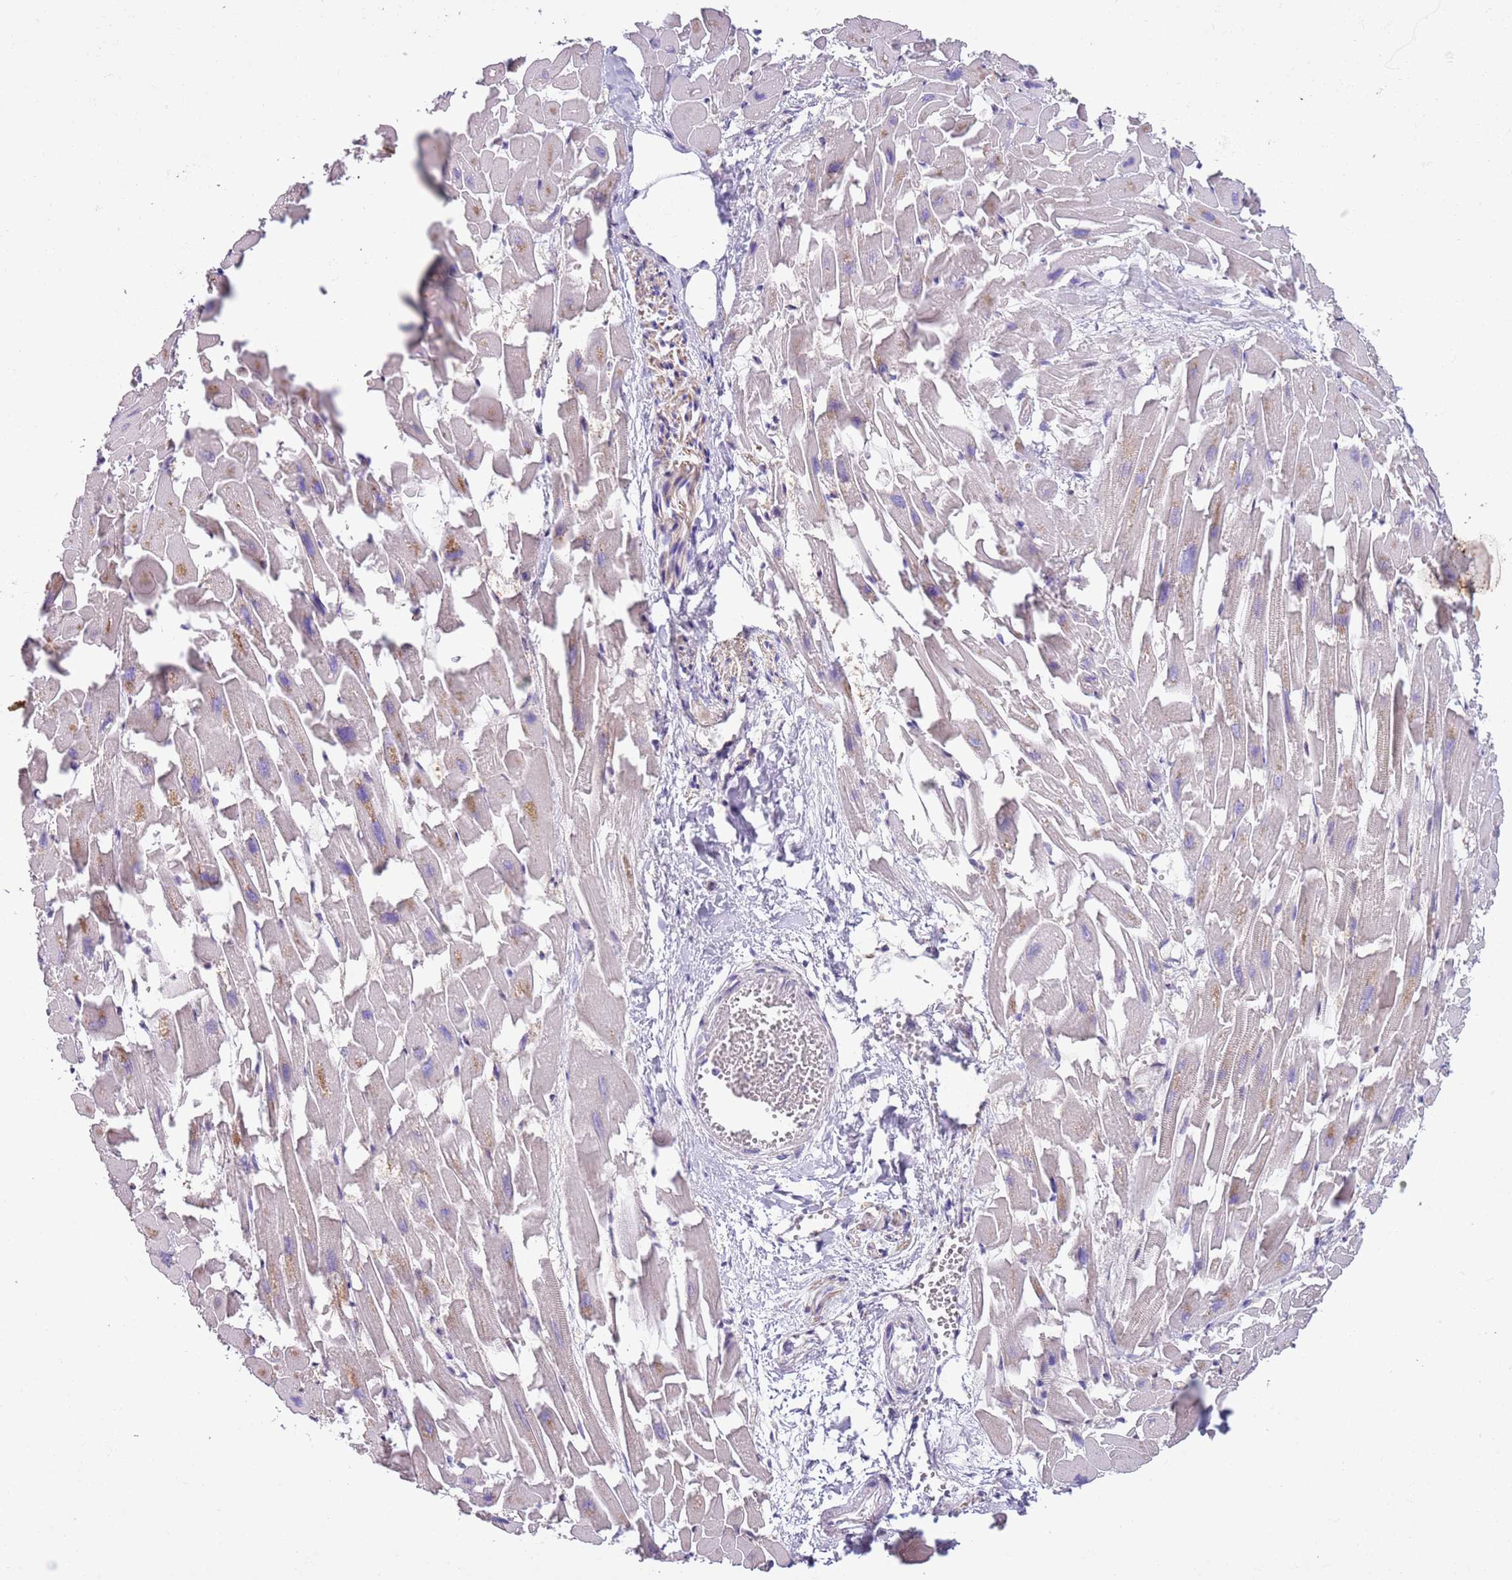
{"staining": {"intensity": "moderate", "quantity": "<25%", "location": "cytoplasmic/membranous"}, "tissue": "heart muscle", "cell_type": "Cardiomyocytes", "image_type": "normal", "snomed": [{"axis": "morphology", "description": "Normal tissue, NOS"}, {"axis": "topography", "description": "Heart"}], "caption": "Immunohistochemistry (IHC) photomicrograph of unremarkable heart muscle stained for a protein (brown), which shows low levels of moderate cytoplasmic/membranous expression in about <25% of cardiomyocytes.", "gene": "CAPN9", "patient": {"sex": "female", "age": 64}}